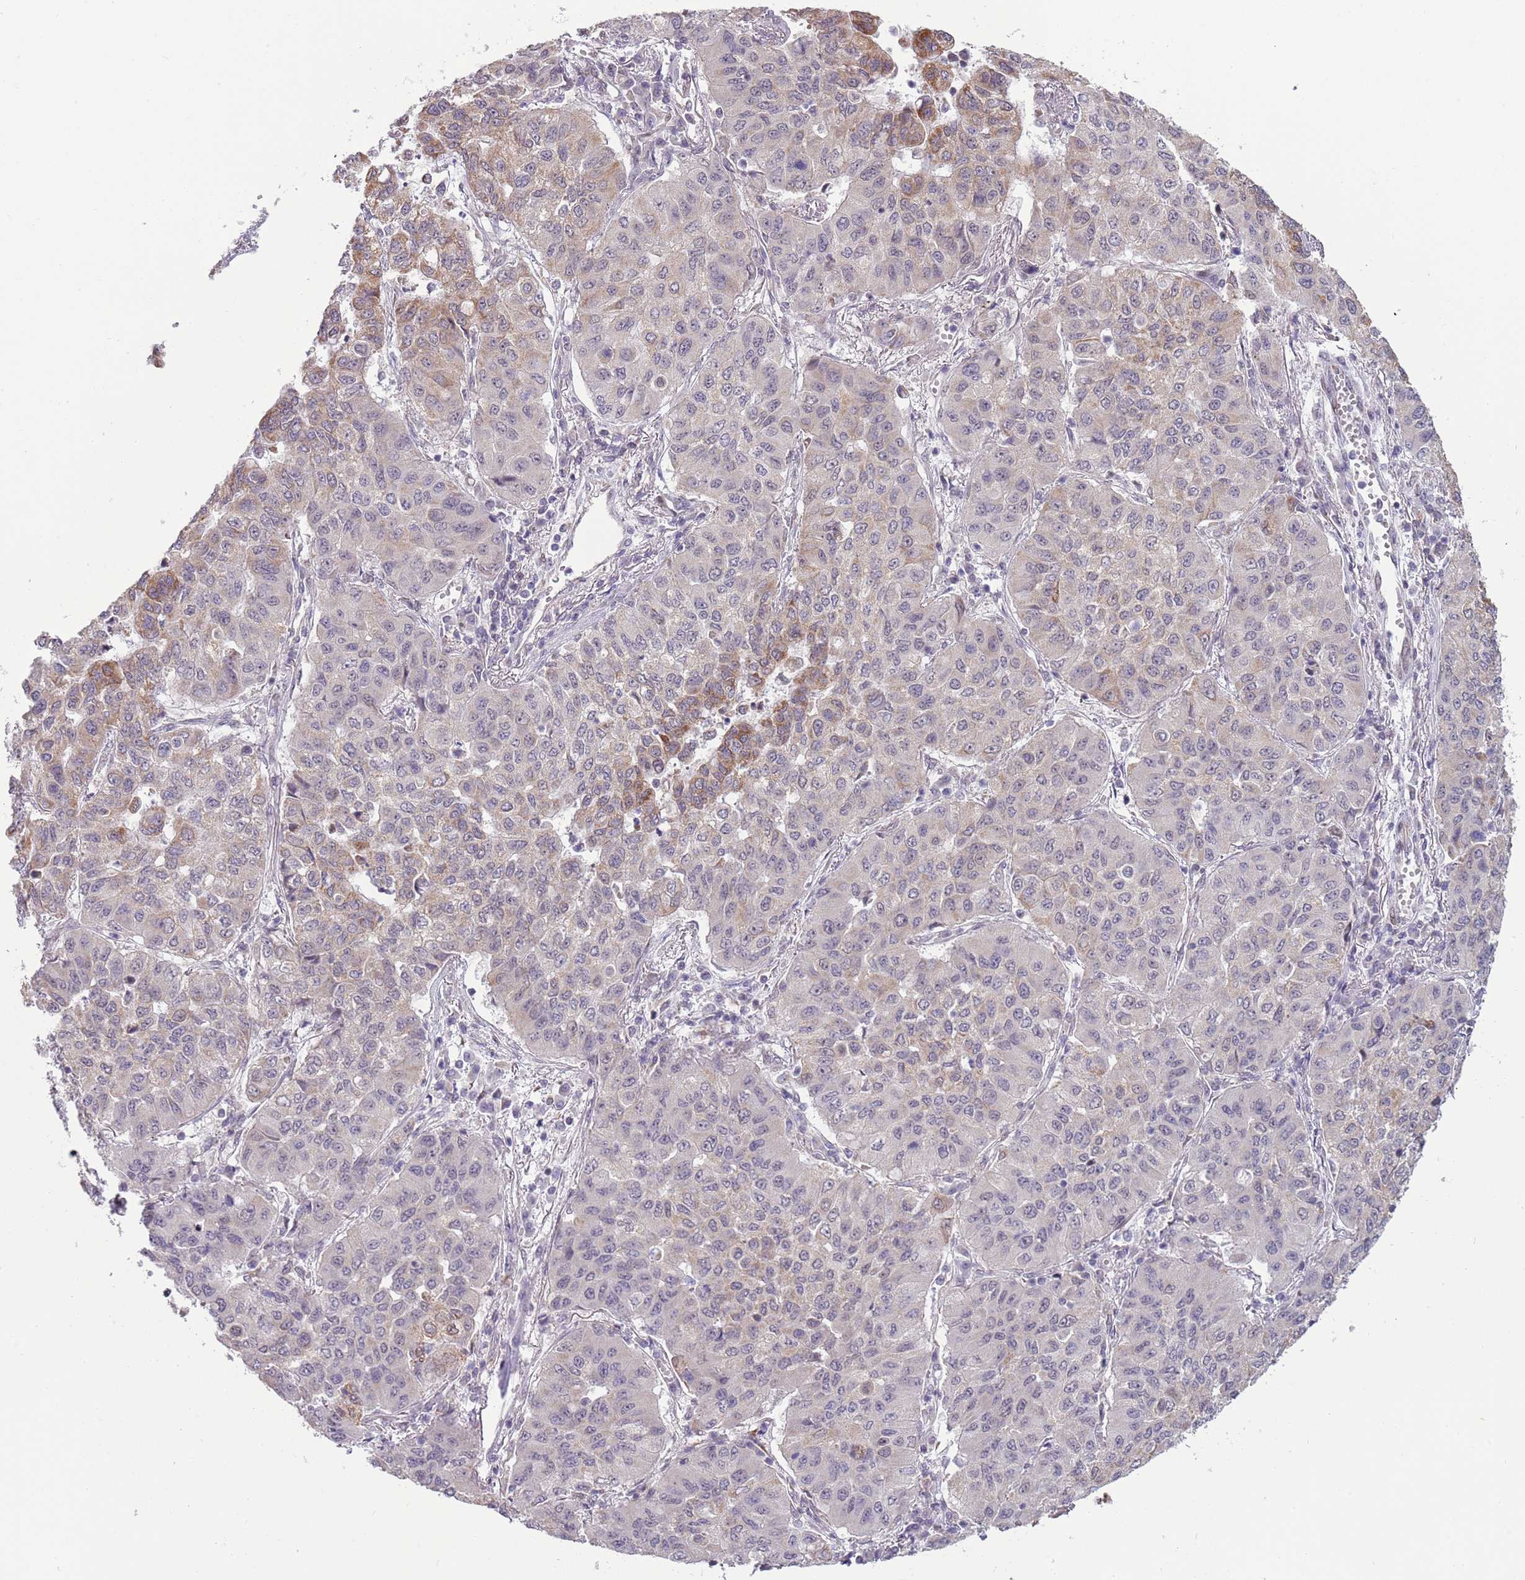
{"staining": {"intensity": "moderate", "quantity": "25%-75%", "location": "cytoplasmic/membranous"}, "tissue": "lung cancer", "cell_type": "Tumor cells", "image_type": "cancer", "snomed": [{"axis": "morphology", "description": "Squamous cell carcinoma, NOS"}, {"axis": "topography", "description": "Lung"}], "caption": "Immunohistochemical staining of human lung squamous cell carcinoma shows moderate cytoplasmic/membranous protein positivity in approximately 25%-75% of tumor cells.", "gene": "MLLT11", "patient": {"sex": "male", "age": 74}}